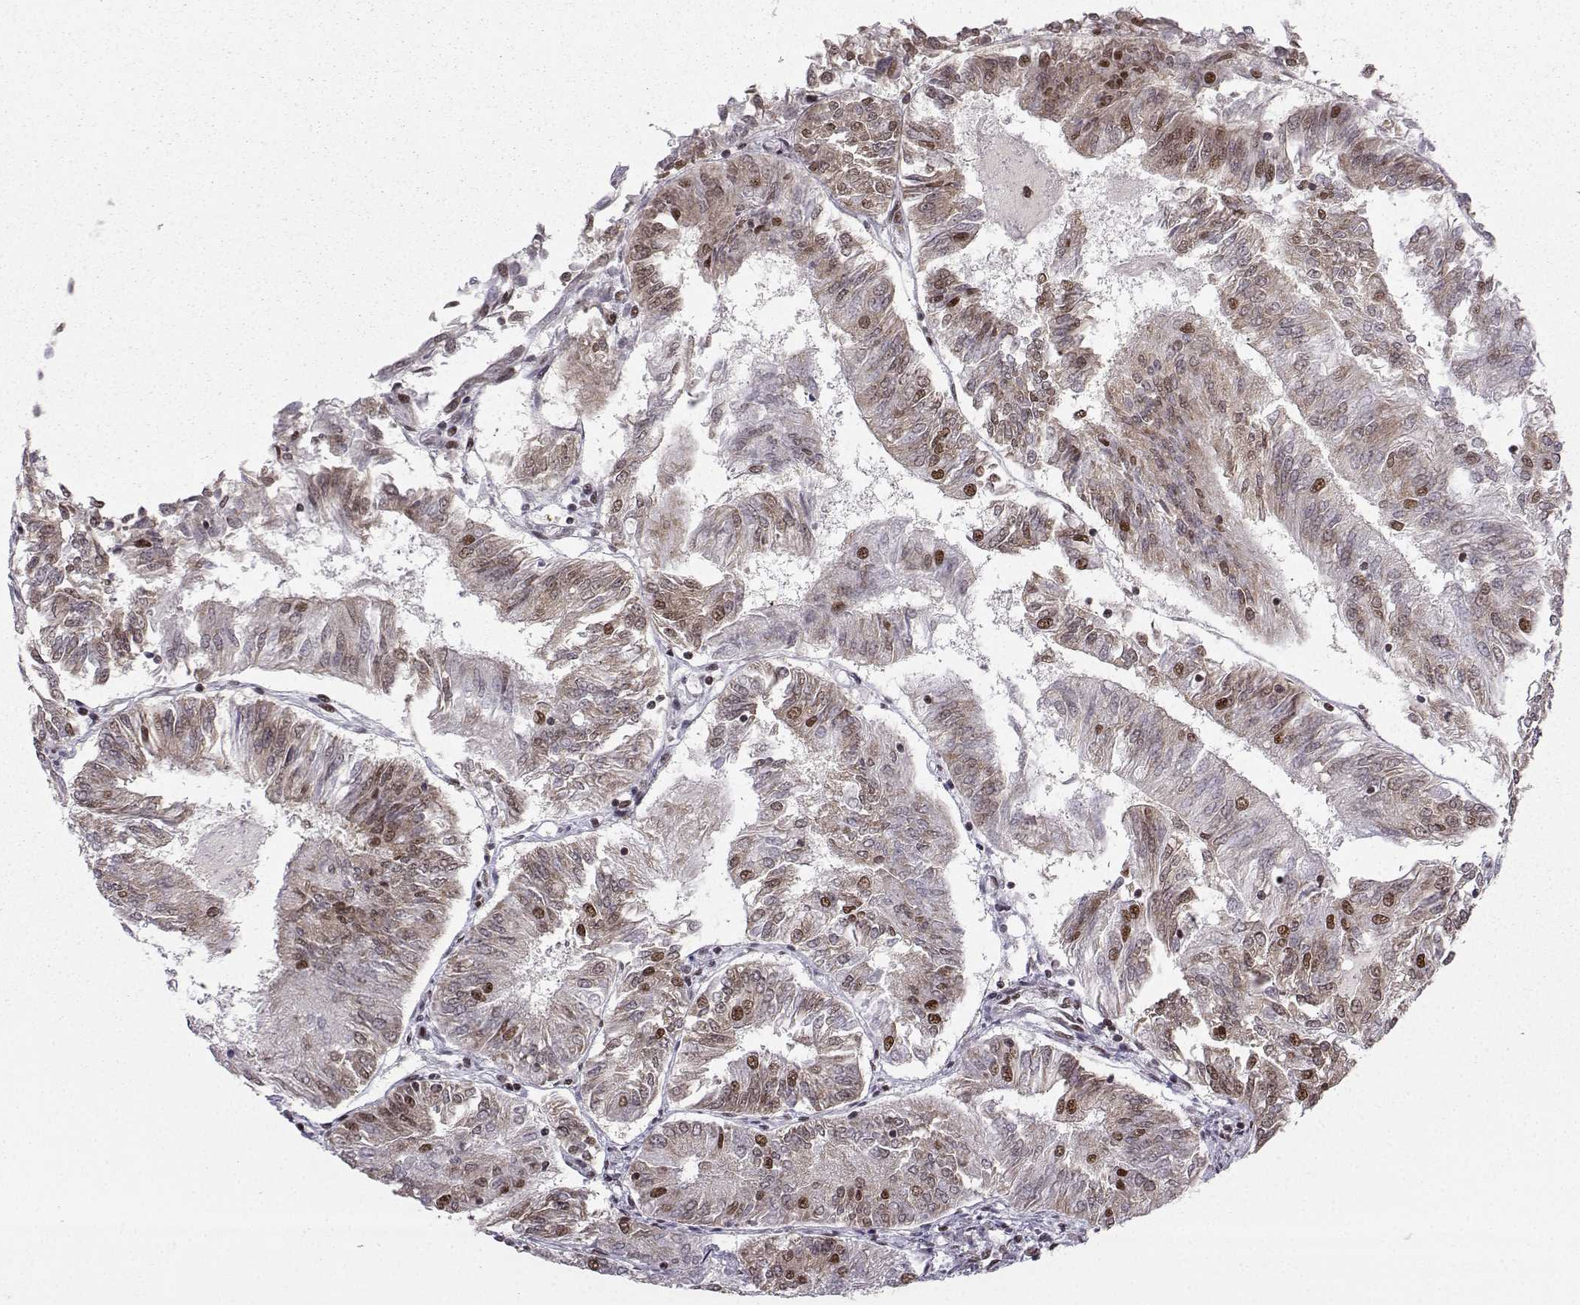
{"staining": {"intensity": "moderate", "quantity": "<25%", "location": "cytoplasmic/membranous,nuclear"}, "tissue": "endometrial cancer", "cell_type": "Tumor cells", "image_type": "cancer", "snomed": [{"axis": "morphology", "description": "Adenocarcinoma, NOS"}, {"axis": "topography", "description": "Endometrium"}], "caption": "Endometrial adenocarcinoma tissue reveals moderate cytoplasmic/membranous and nuclear expression in approximately <25% of tumor cells, visualized by immunohistochemistry. (brown staining indicates protein expression, while blue staining denotes nuclei).", "gene": "SNRPB2", "patient": {"sex": "female", "age": 58}}